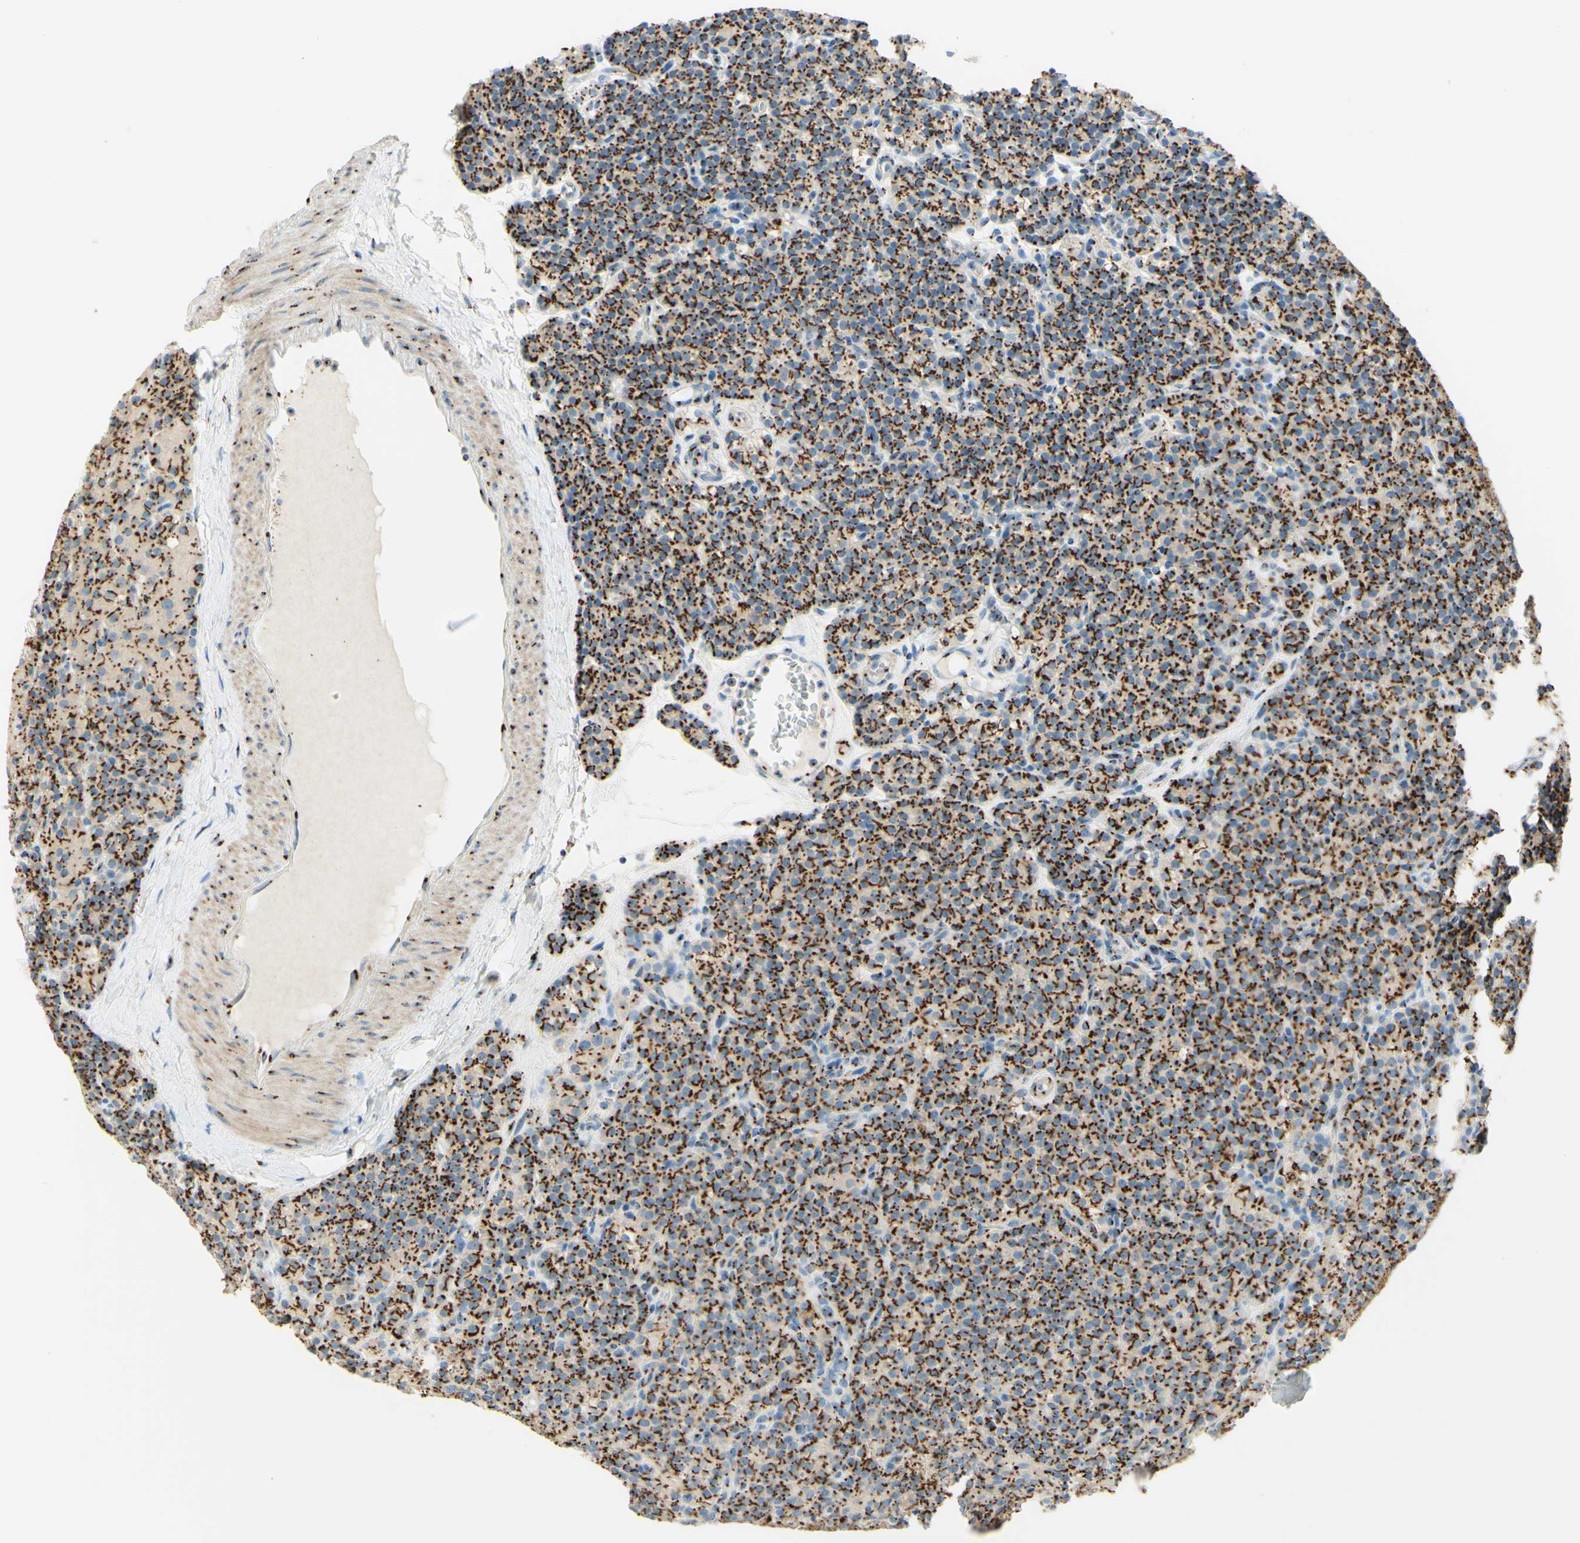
{"staining": {"intensity": "strong", "quantity": ">75%", "location": "cytoplasmic/membranous"}, "tissue": "parathyroid gland", "cell_type": "Glandular cells", "image_type": "normal", "snomed": [{"axis": "morphology", "description": "Normal tissue, NOS"}, {"axis": "topography", "description": "Parathyroid gland"}], "caption": "The immunohistochemical stain highlights strong cytoplasmic/membranous staining in glandular cells of benign parathyroid gland. (IHC, brightfield microscopy, high magnification).", "gene": "GOLGB1", "patient": {"sex": "female", "age": 57}}